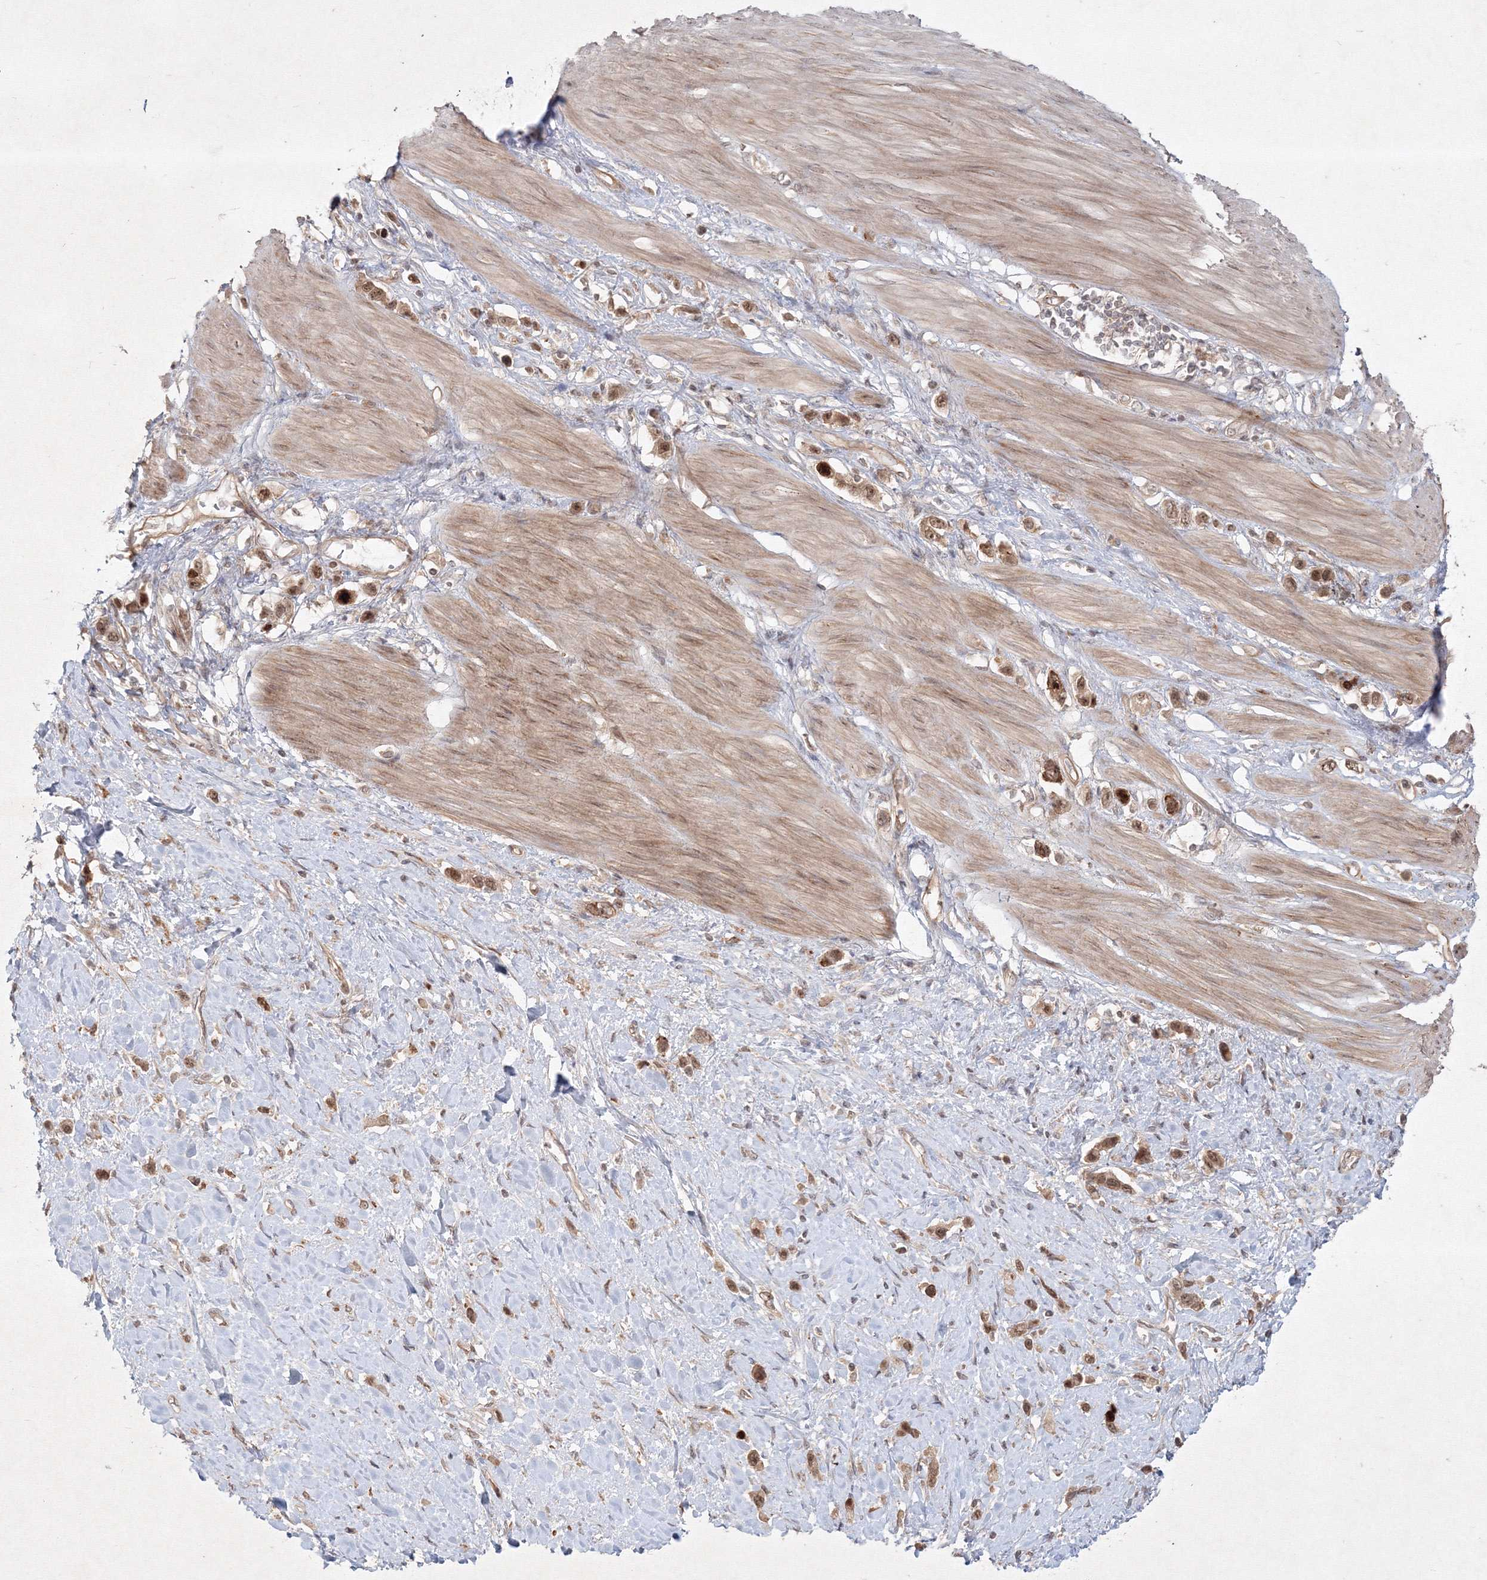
{"staining": {"intensity": "moderate", "quantity": ">75%", "location": "nuclear"}, "tissue": "stomach cancer", "cell_type": "Tumor cells", "image_type": "cancer", "snomed": [{"axis": "morphology", "description": "Adenocarcinoma, NOS"}, {"axis": "topography", "description": "Stomach"}], "caption": "Adenocarcinoma (stomach) stained with immunohistochemistry displays moderate nuclear expression in approximately >75% of tumor cells.", "gene": "KIF20A", "patient": {"sex": "female", "age": 65}}